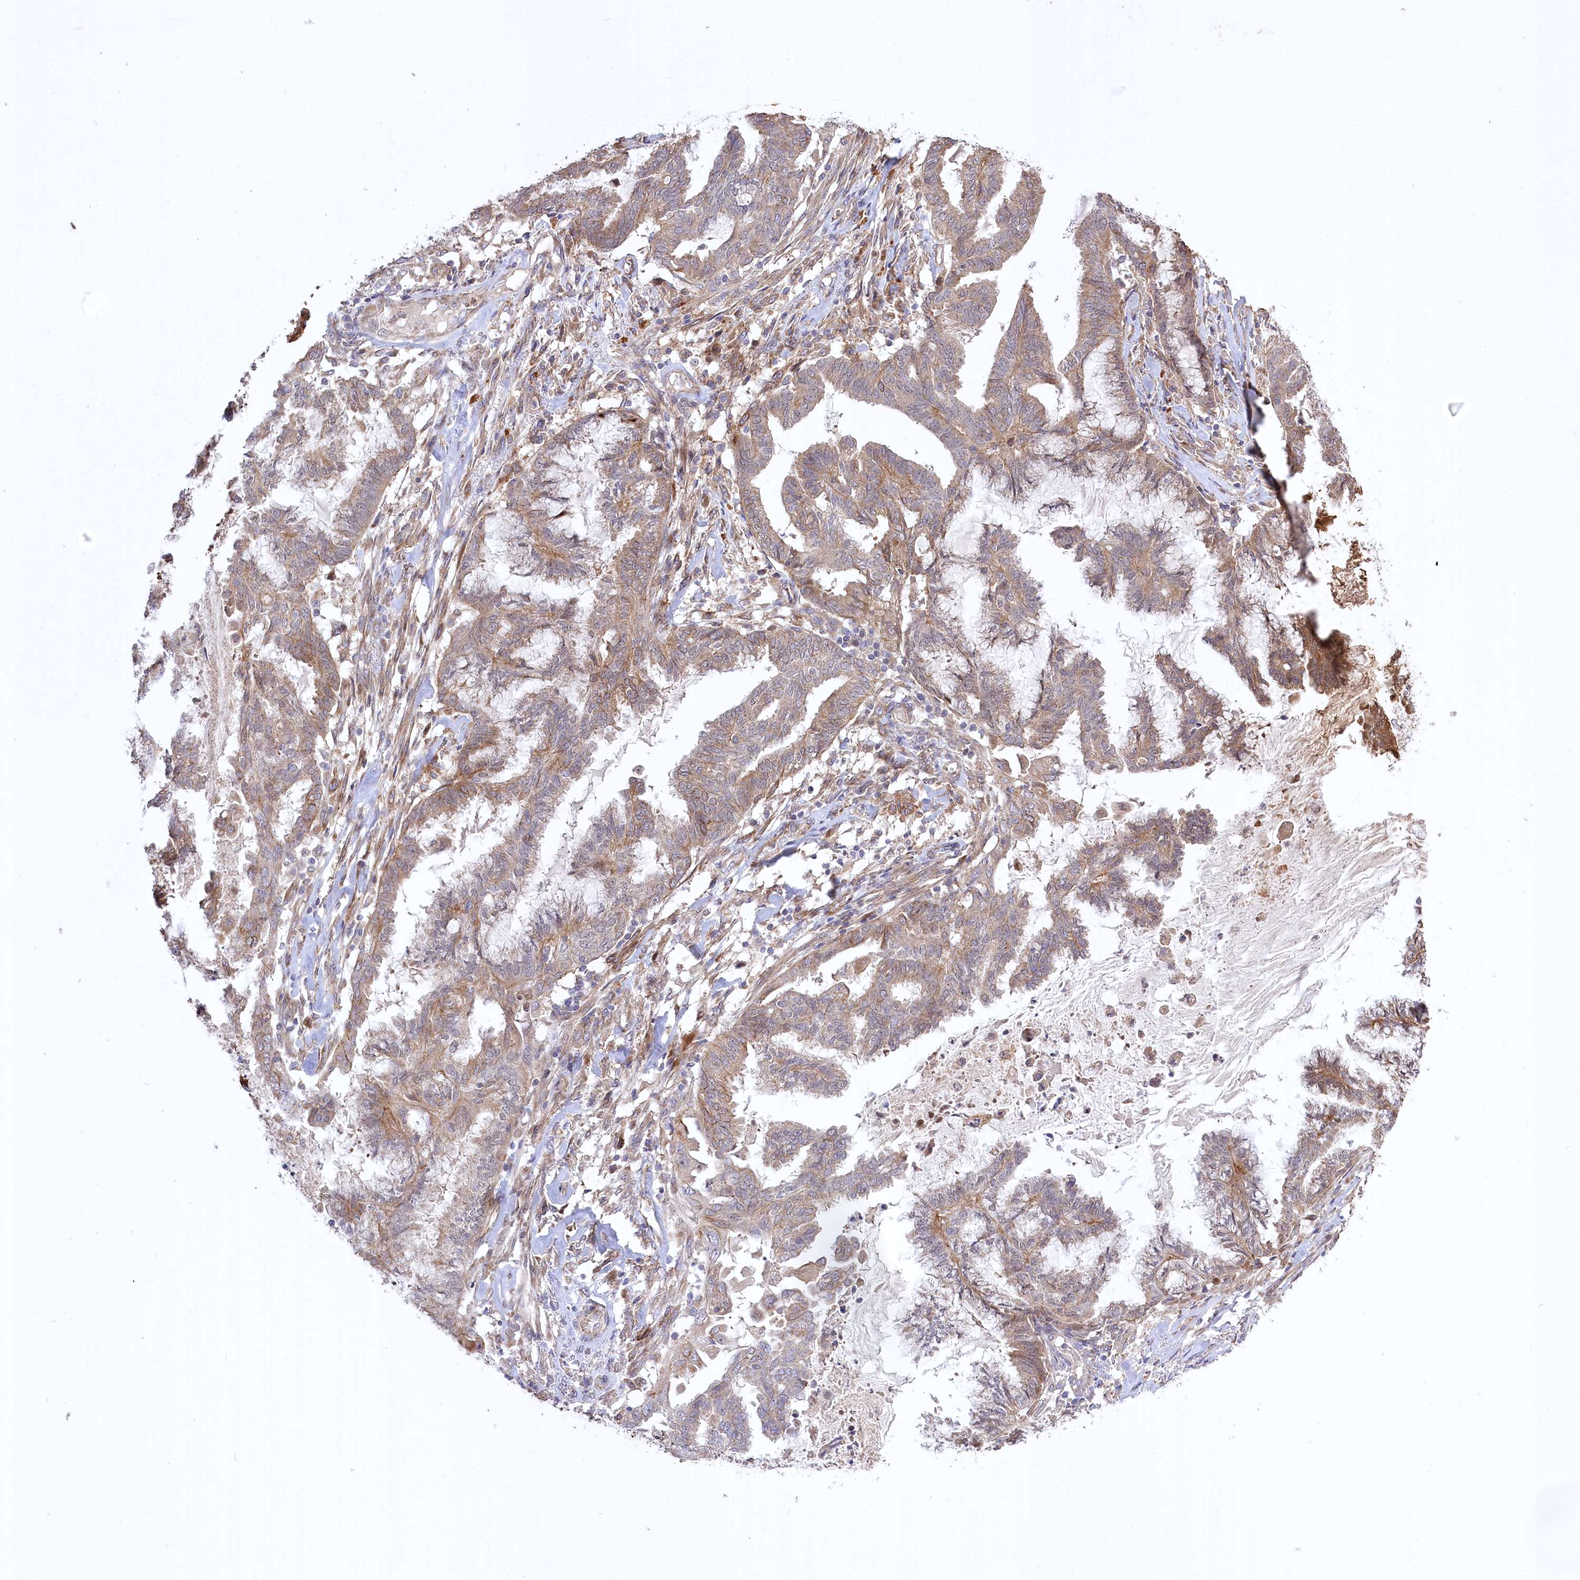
{"staining": {"intensity": "moderate", "quantity": "25%-75%", "location": "cytoplasmic/membranous"}, "tissue": "endometrial cancer", "cell_type": "Tumor cells", "image_type": "cancer", "snomed": [{"axis": "morphology", "description": "Adenocarcinoma, NOS"}, {"axis": "topography", "description": "Endometrium"}], "caption": "A medium amount of moderate cytoplasmic/membranous positivity is appreciated in approximately 25%-75% of tumor cells in endometrial adenocarcinoma tissue.", "gene": "TRUB1", "patient": {"sex": "female", "age": 86}}